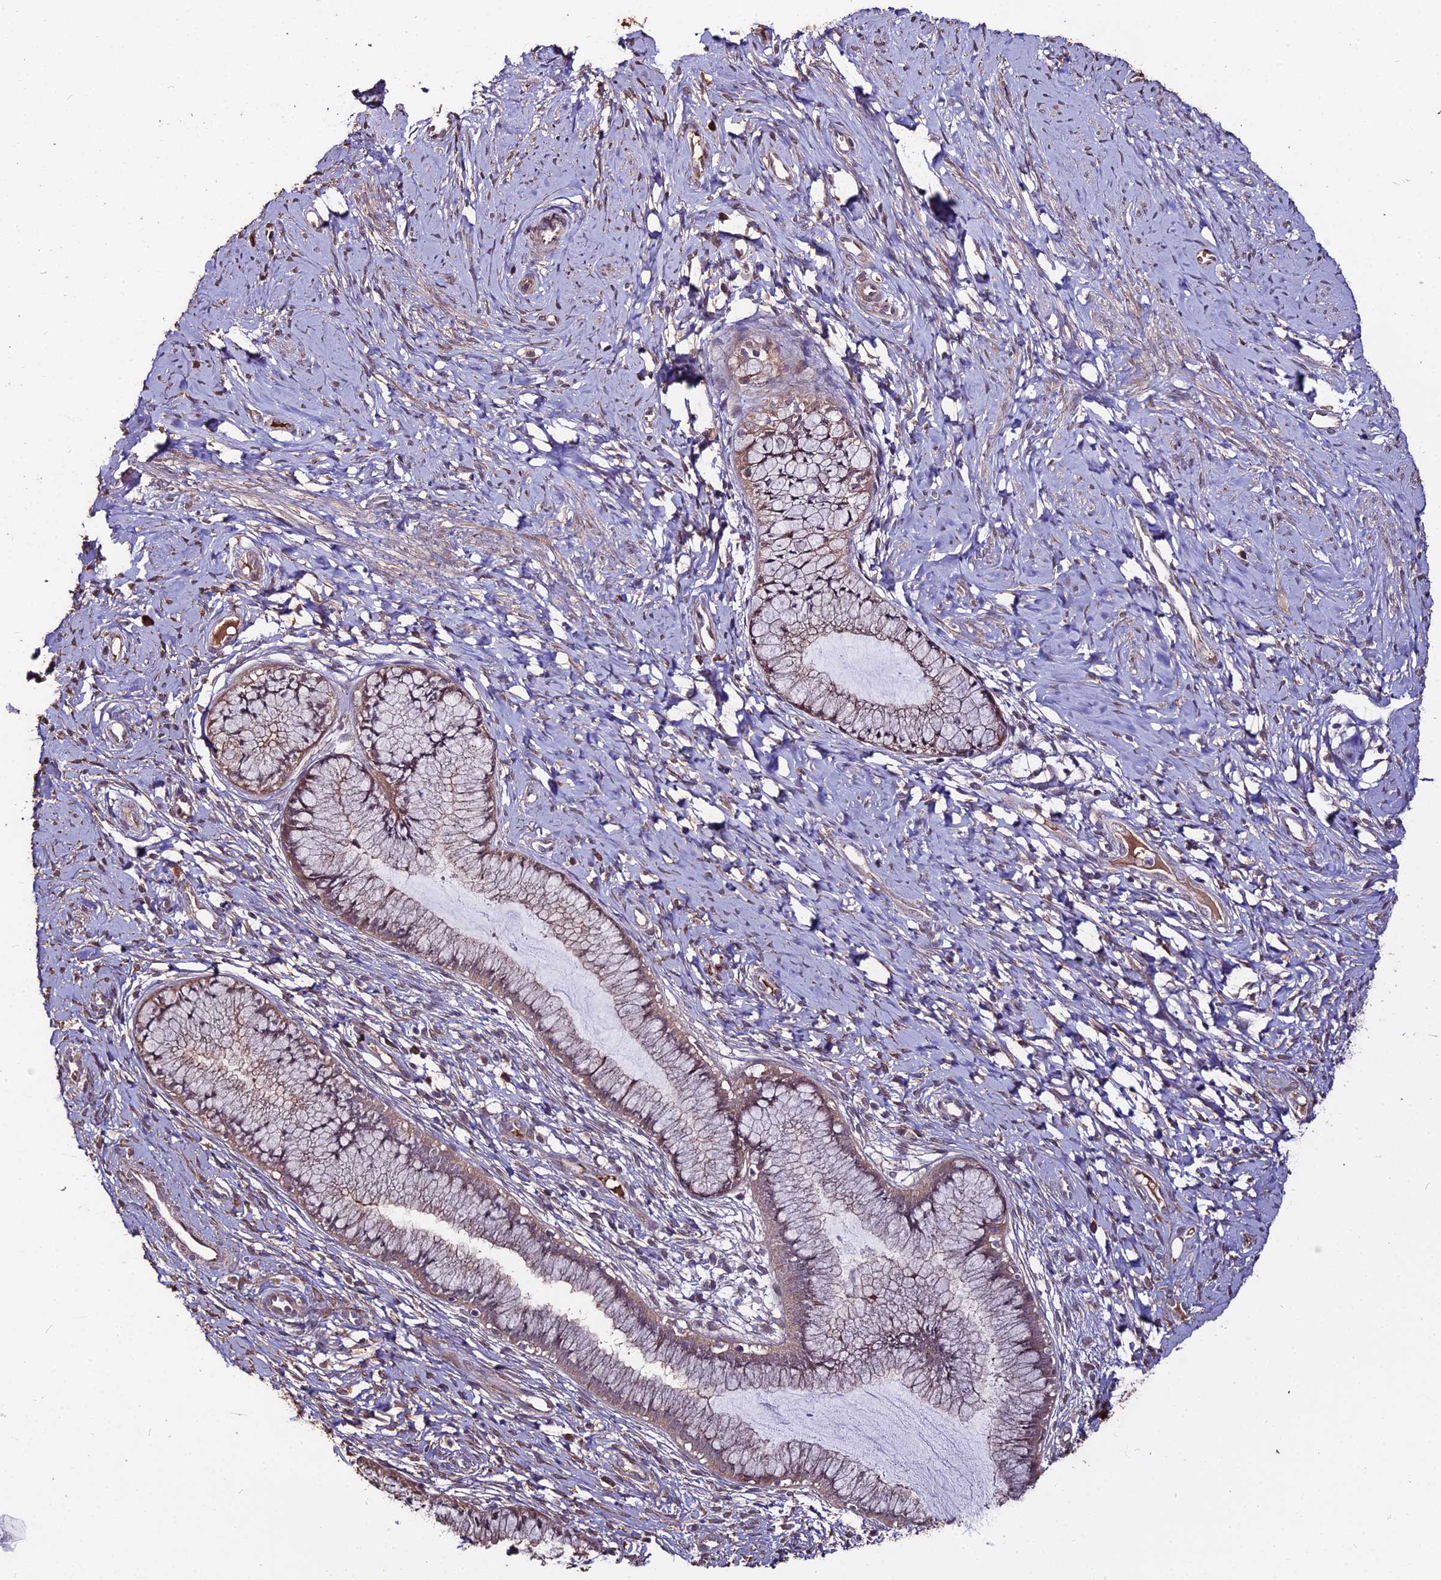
{"staining": {"intensity": "moderate", "quantity": ">75%", "location": "cytoplasmic/membranous"}, "tissue": "cervix", "cell_type": "Glandular cells", "image_type": "normal", "snomed": [{"axis": "morphology", "description": "Normal tissue, NOS"}, {"axis": "topography", "description": "Cervix"}], "caption": "High-power microscopy captured an immunohistochemistry micrograph of unremarkable cervix, revealing moderate cytoplasmic/membranous positivity in about >75% of glandular cells. (IHC, brightfield microscopy, high magnification).", "gene": "ZDBF2", "patient": {"sex": "female", "age": 42}}